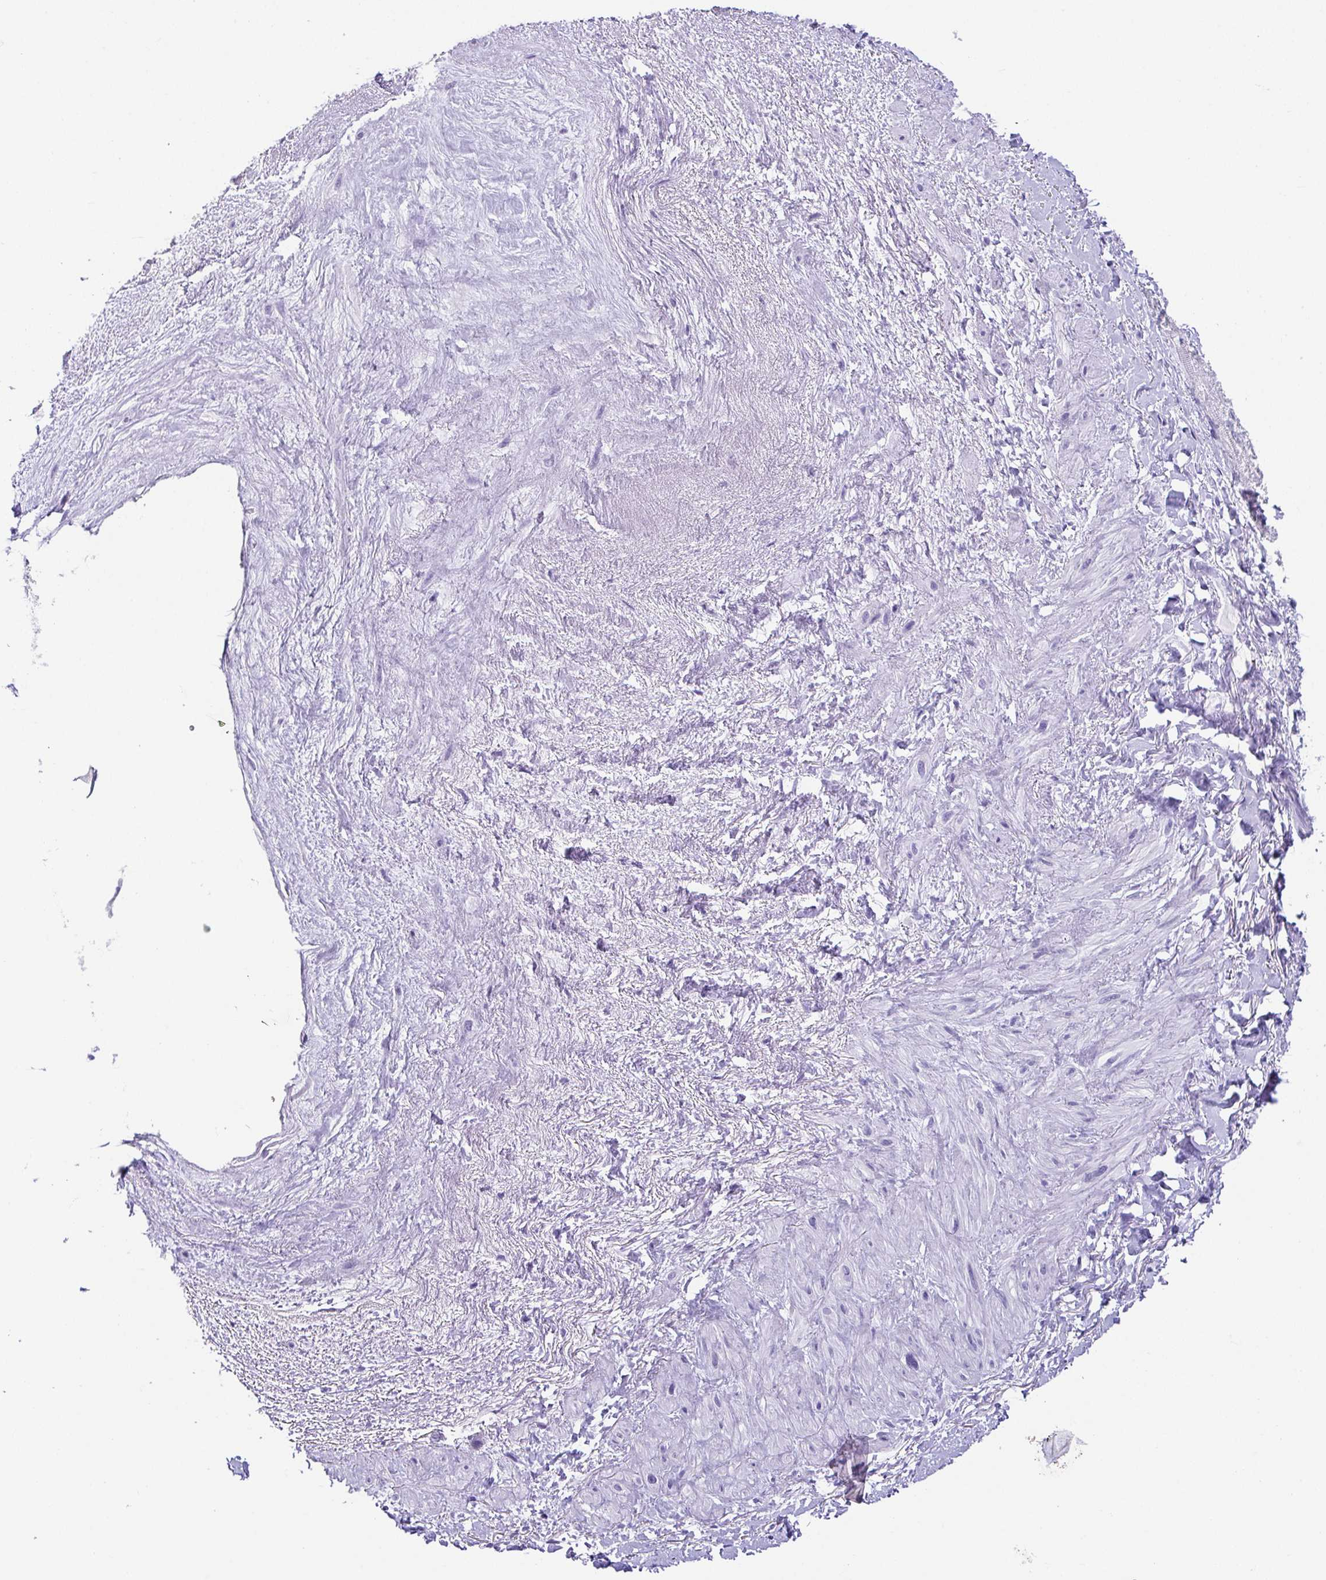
{"staining": {"intensity": "negative", "quantity": "none", "location": "none"}, "tissue": "heart muscle", "cell_type": "Cardiomyocytes", "image_type": "normal", "snomed": [{"axis": "morphology", "description": "Normal tissue, NOS"}, {"axis": "topography", "description": "Heart"}], "caption": "The image displays no significant expression in cardiomyocytes of heart muscle.", "gene": "ESX1", "patient": {"sex": "male", "age": 62}}